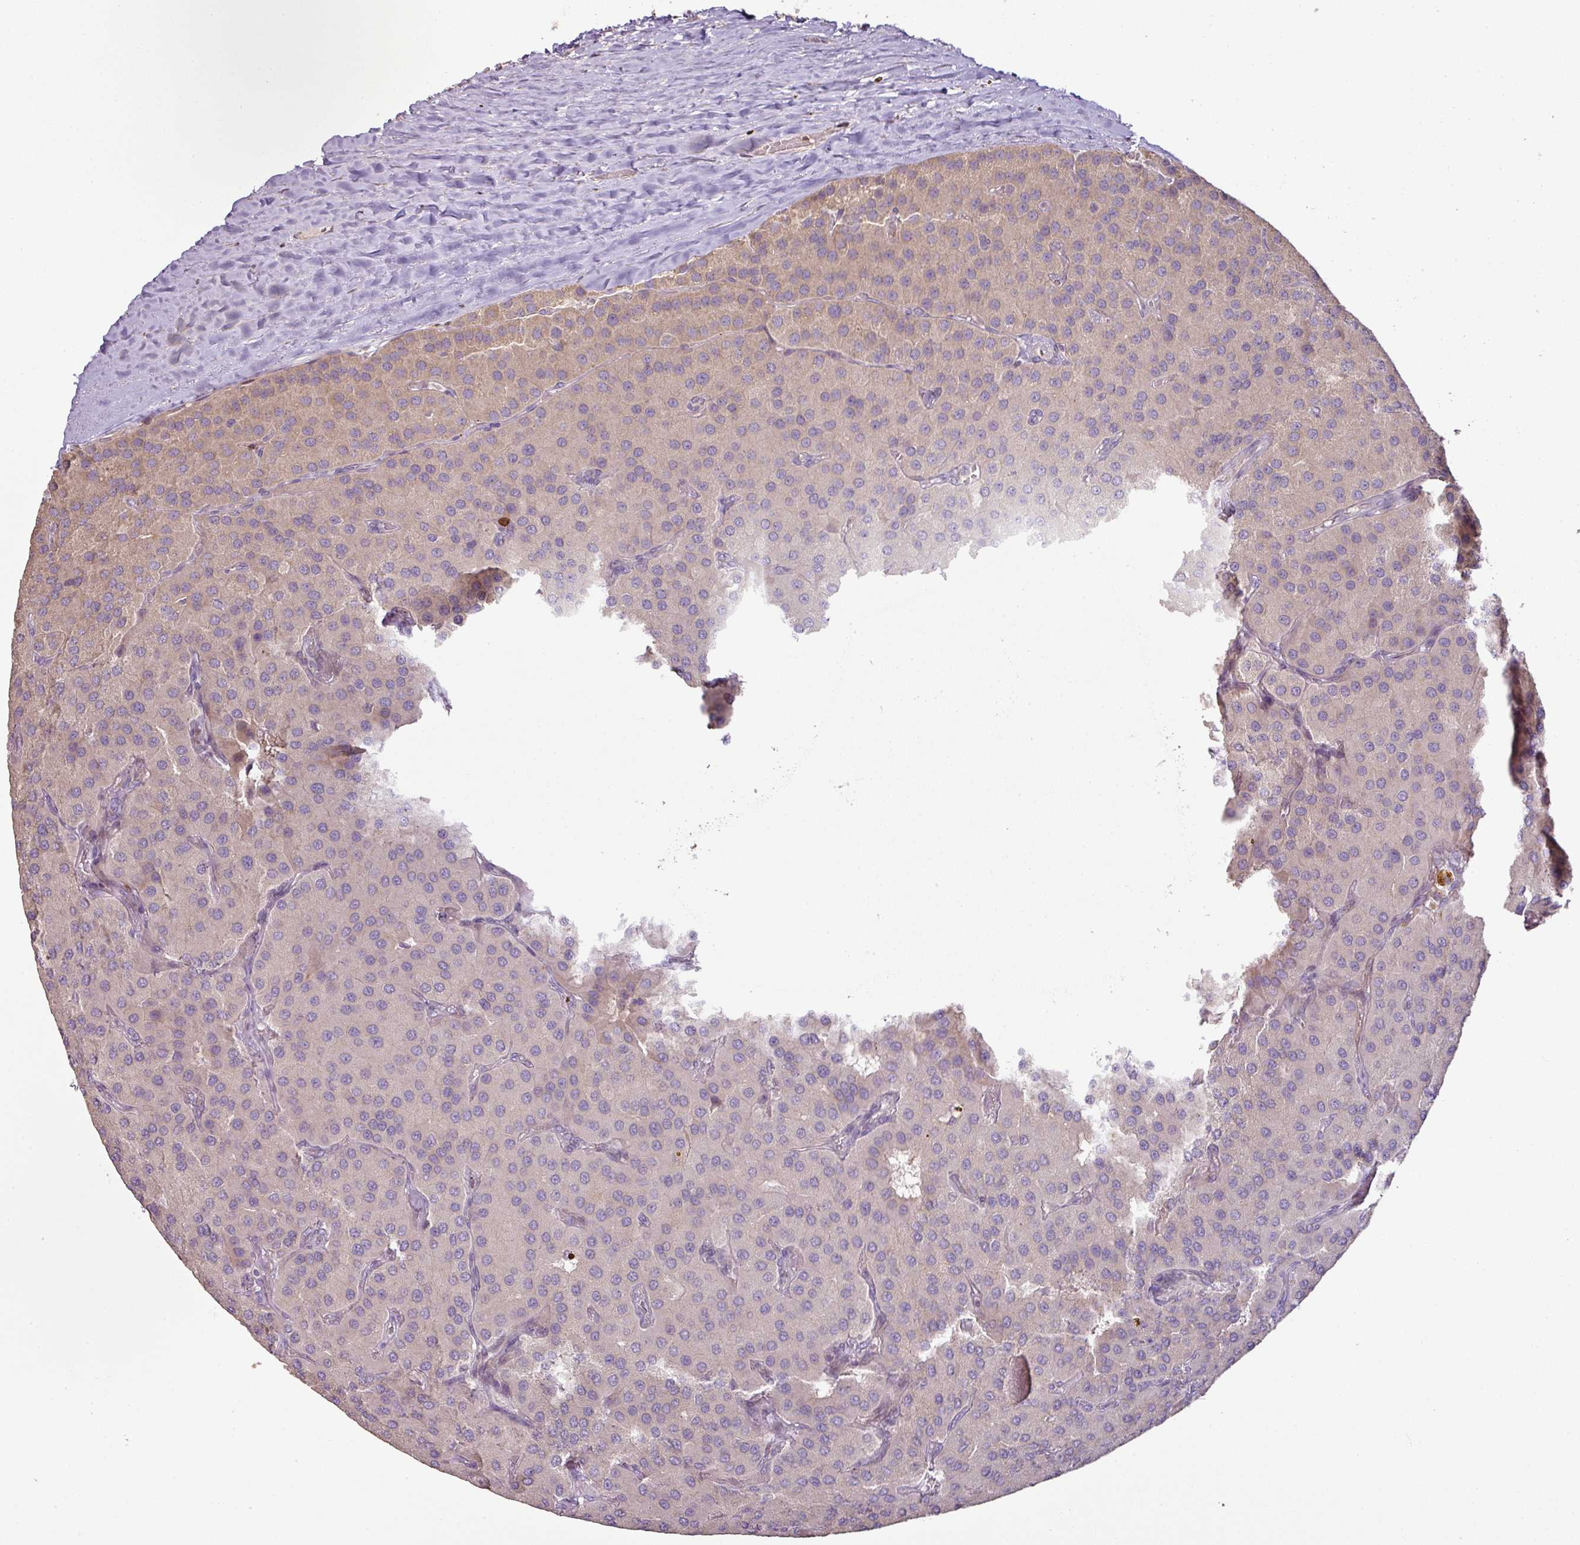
{"staining": {"intensity": "weak", "quantity": "<25%", "location": "cytoplasmic/membranous"}, "tissue": "parathyroid gland", "cell_type": "Glandular cells", "image_type": "normal", "snomed": [{"axis": "morphology", "description": "Normal tissue, NOS"}, {"axis": "morphology", "description": "Adenoma, NOS"}, {"axis": "topography", "description": "Parathyroid gland"}], "caption": "An IHC photomicrograph of normal parathyroid gland is shown. There is no staining in glandular cells of parathyroid gland. (Stains: DAB (3,3'-diaminobenzidine) immunohistochemistry (IHC) with hematoxylin counter stain, Microscopy: brightfield microscopy at high magnification).", "gene": "CXCR5", "patient": {"sex": "female", "age": 86}}